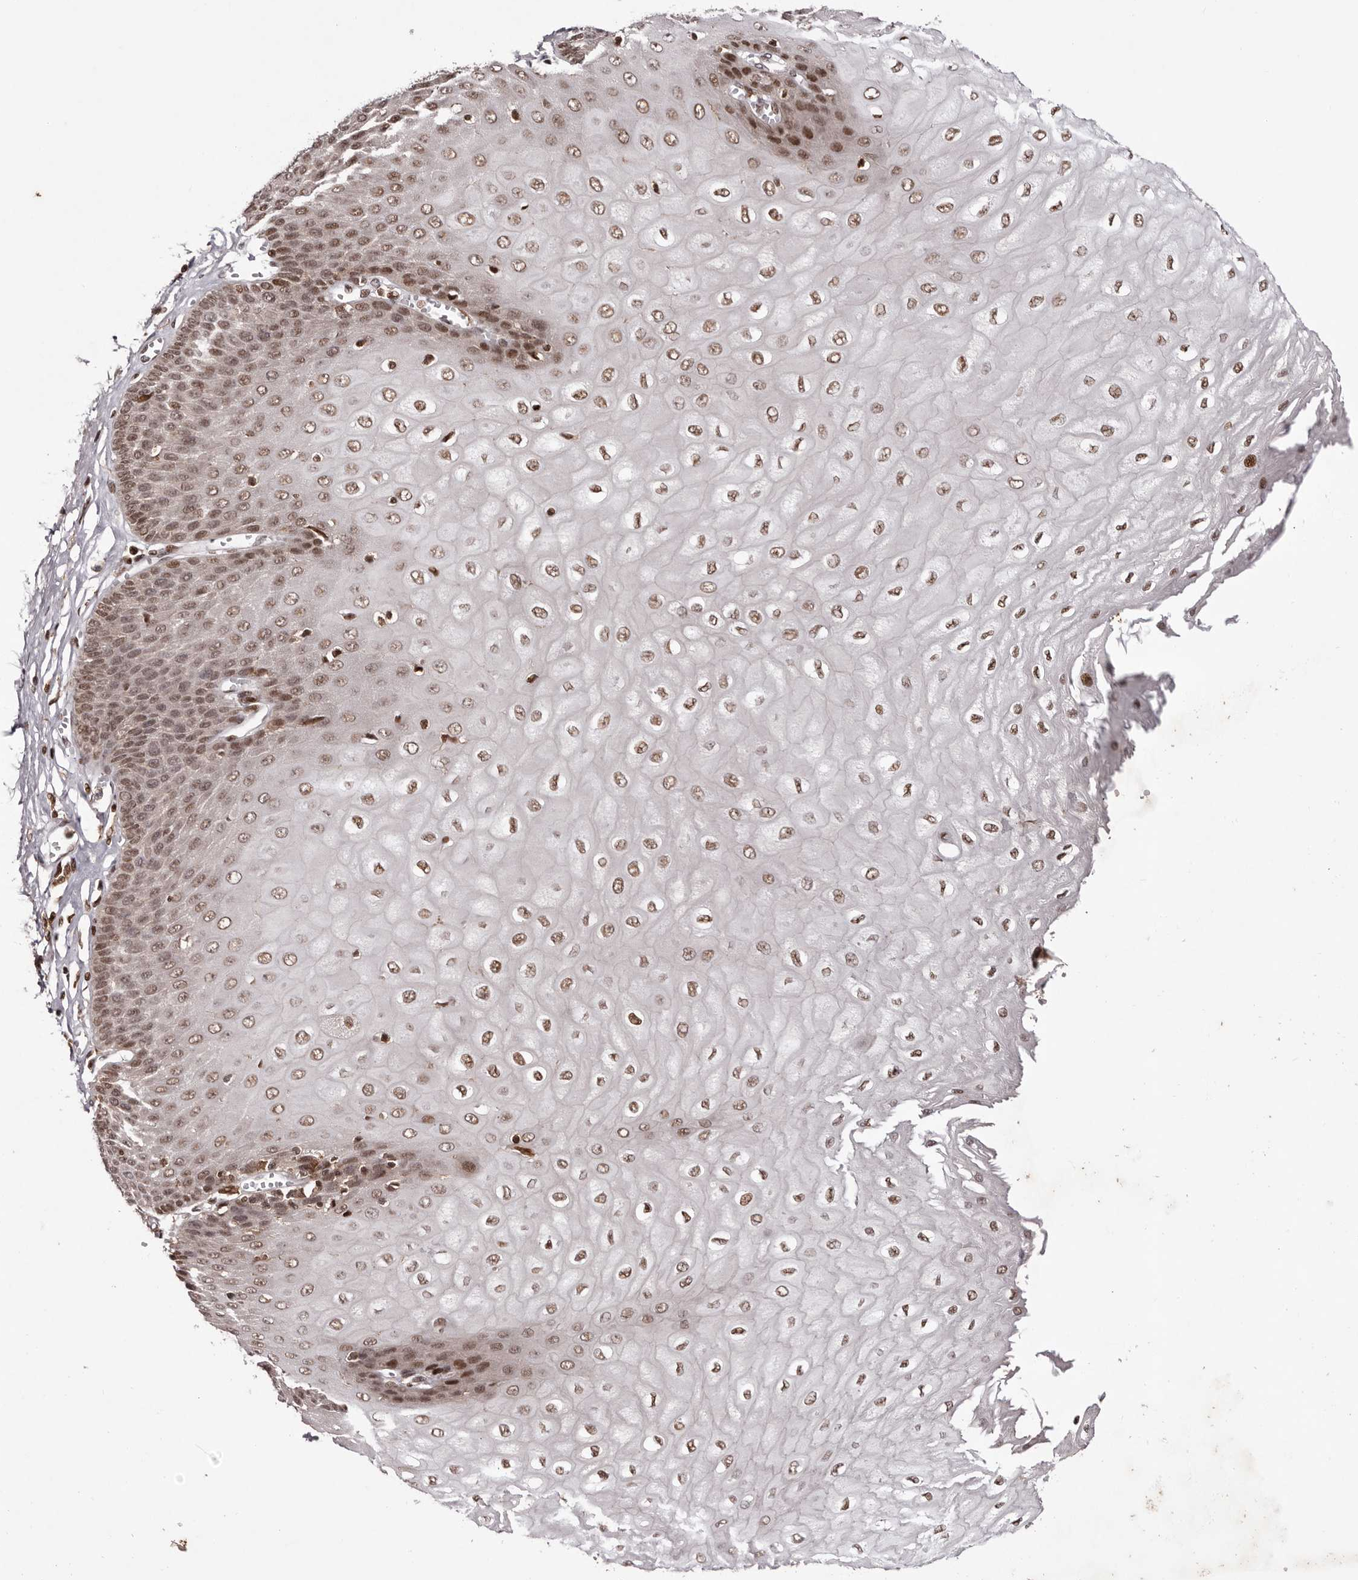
{"staining": {"intensity": "moderate", "quantity": ">75%", "location": "nuclear"}, "tissue": "esophagus", "cell_type": "Squamous epithelial cells", "image_type": "normal", "snomed": [{"axis": "morphology", "description": "Normal tissue, NOS"}, {"axis": "topography", "description": "Esophagus"}], "caption": "Esophagus stained for a protein (brown) reveals moderate nuclear positive positivity in approximately >75% of squamous epithelial cells.", "gene": "FBXO5", "patient": {"sex": "male", "age": 60}}